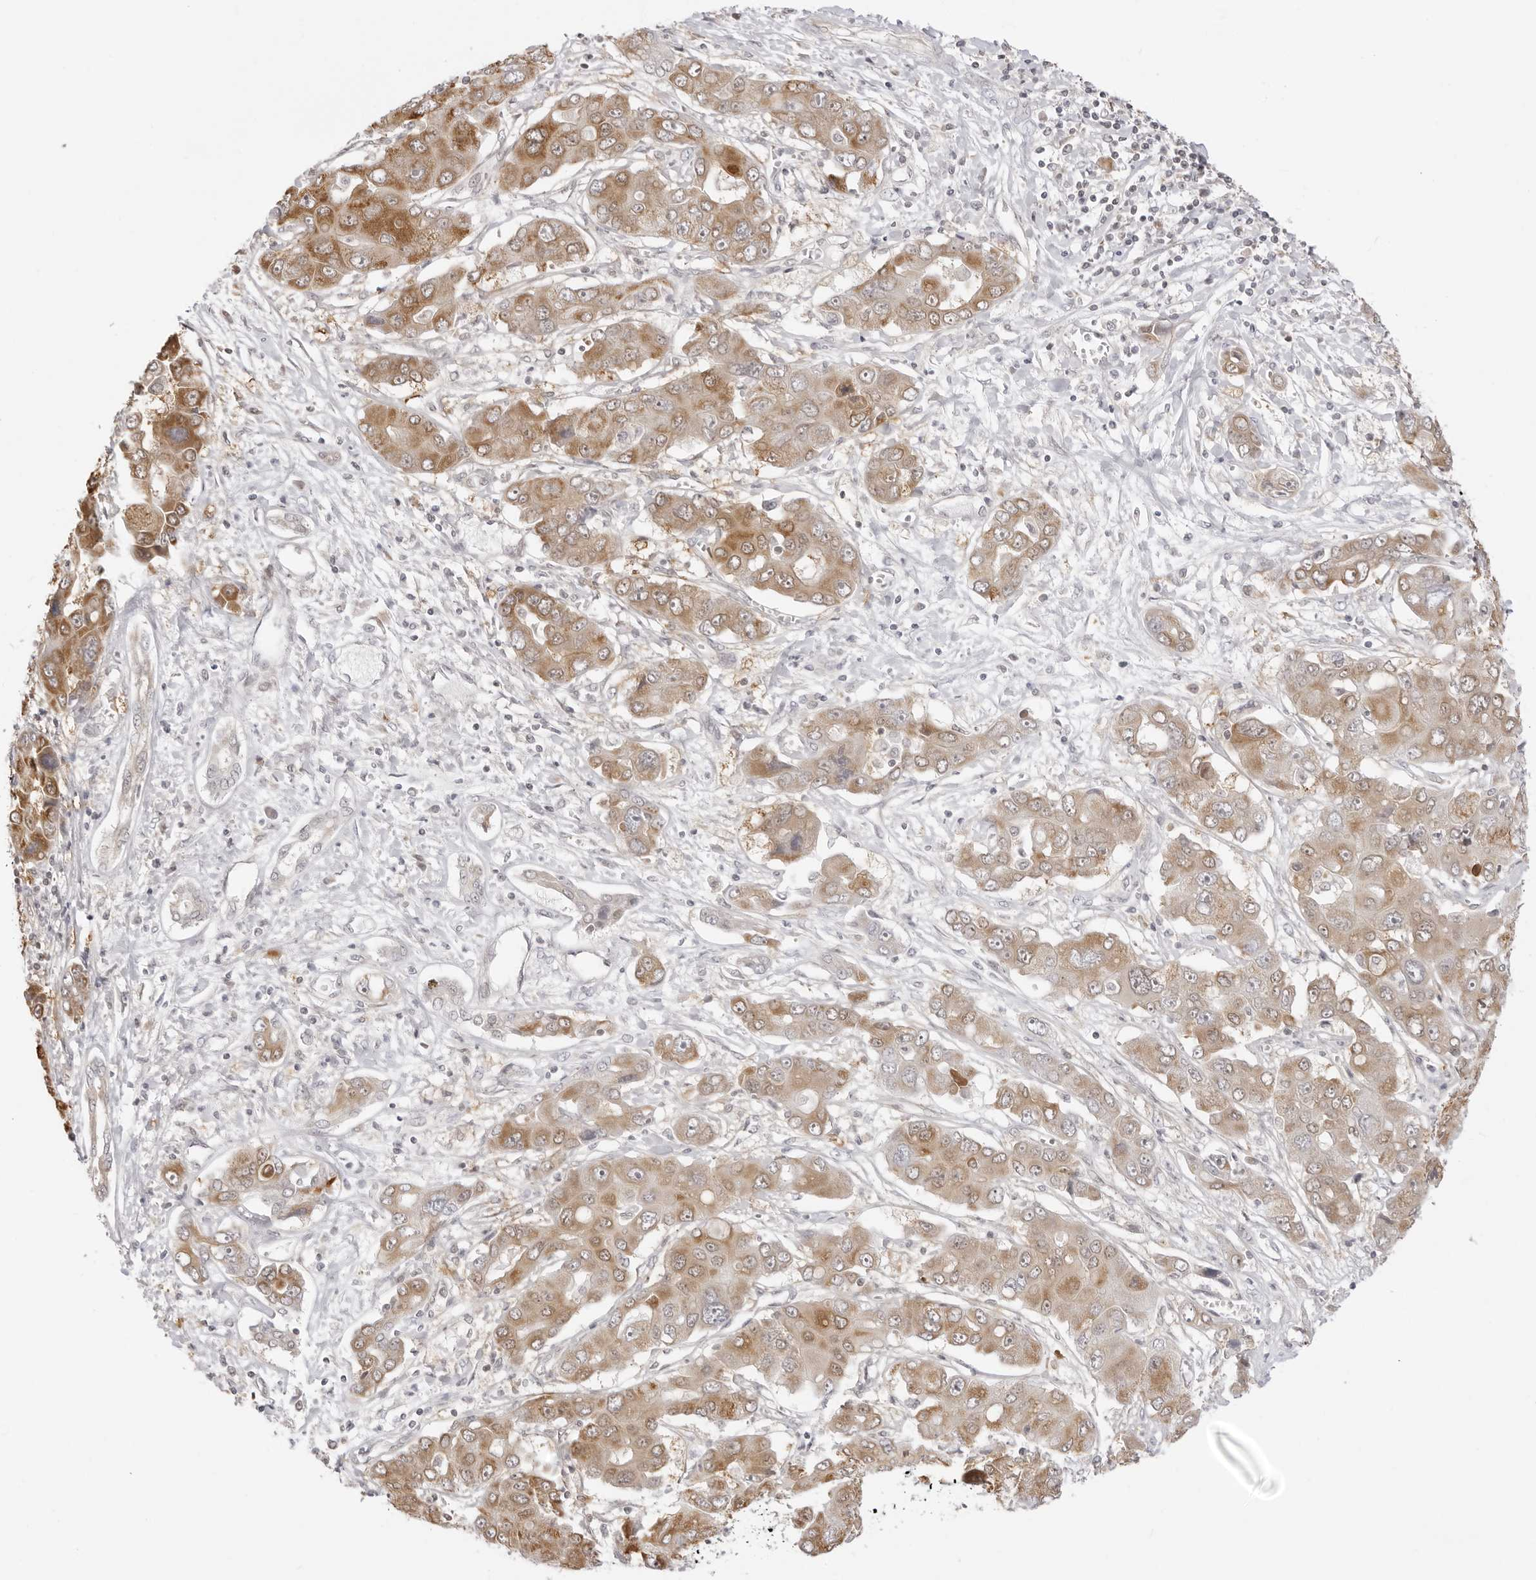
{"staining": {"intensity": "moderate", "quantity": ">75%", "location": "cytoplasmic/membranous"}, "tissue": "liver cancer", "cell_type": "Tumor cells", "image_type": "cancer", "snomed": [{"axis": "morphology", "description": "Cholangiocarcinoma"}, {"axis": "topography", "description": "Liver"}], "caption": "Immunohistochemical staining of human cholangiocarcinoma (liver) displays medium levels of moderate cytoplasmic/membranous staining in about >75% of tumor cells. (brown staining indicates protein expression, while blue staining denotes nuclei).", "gene": "FDPS", "patient": {"sex": "male", "age": 67}}